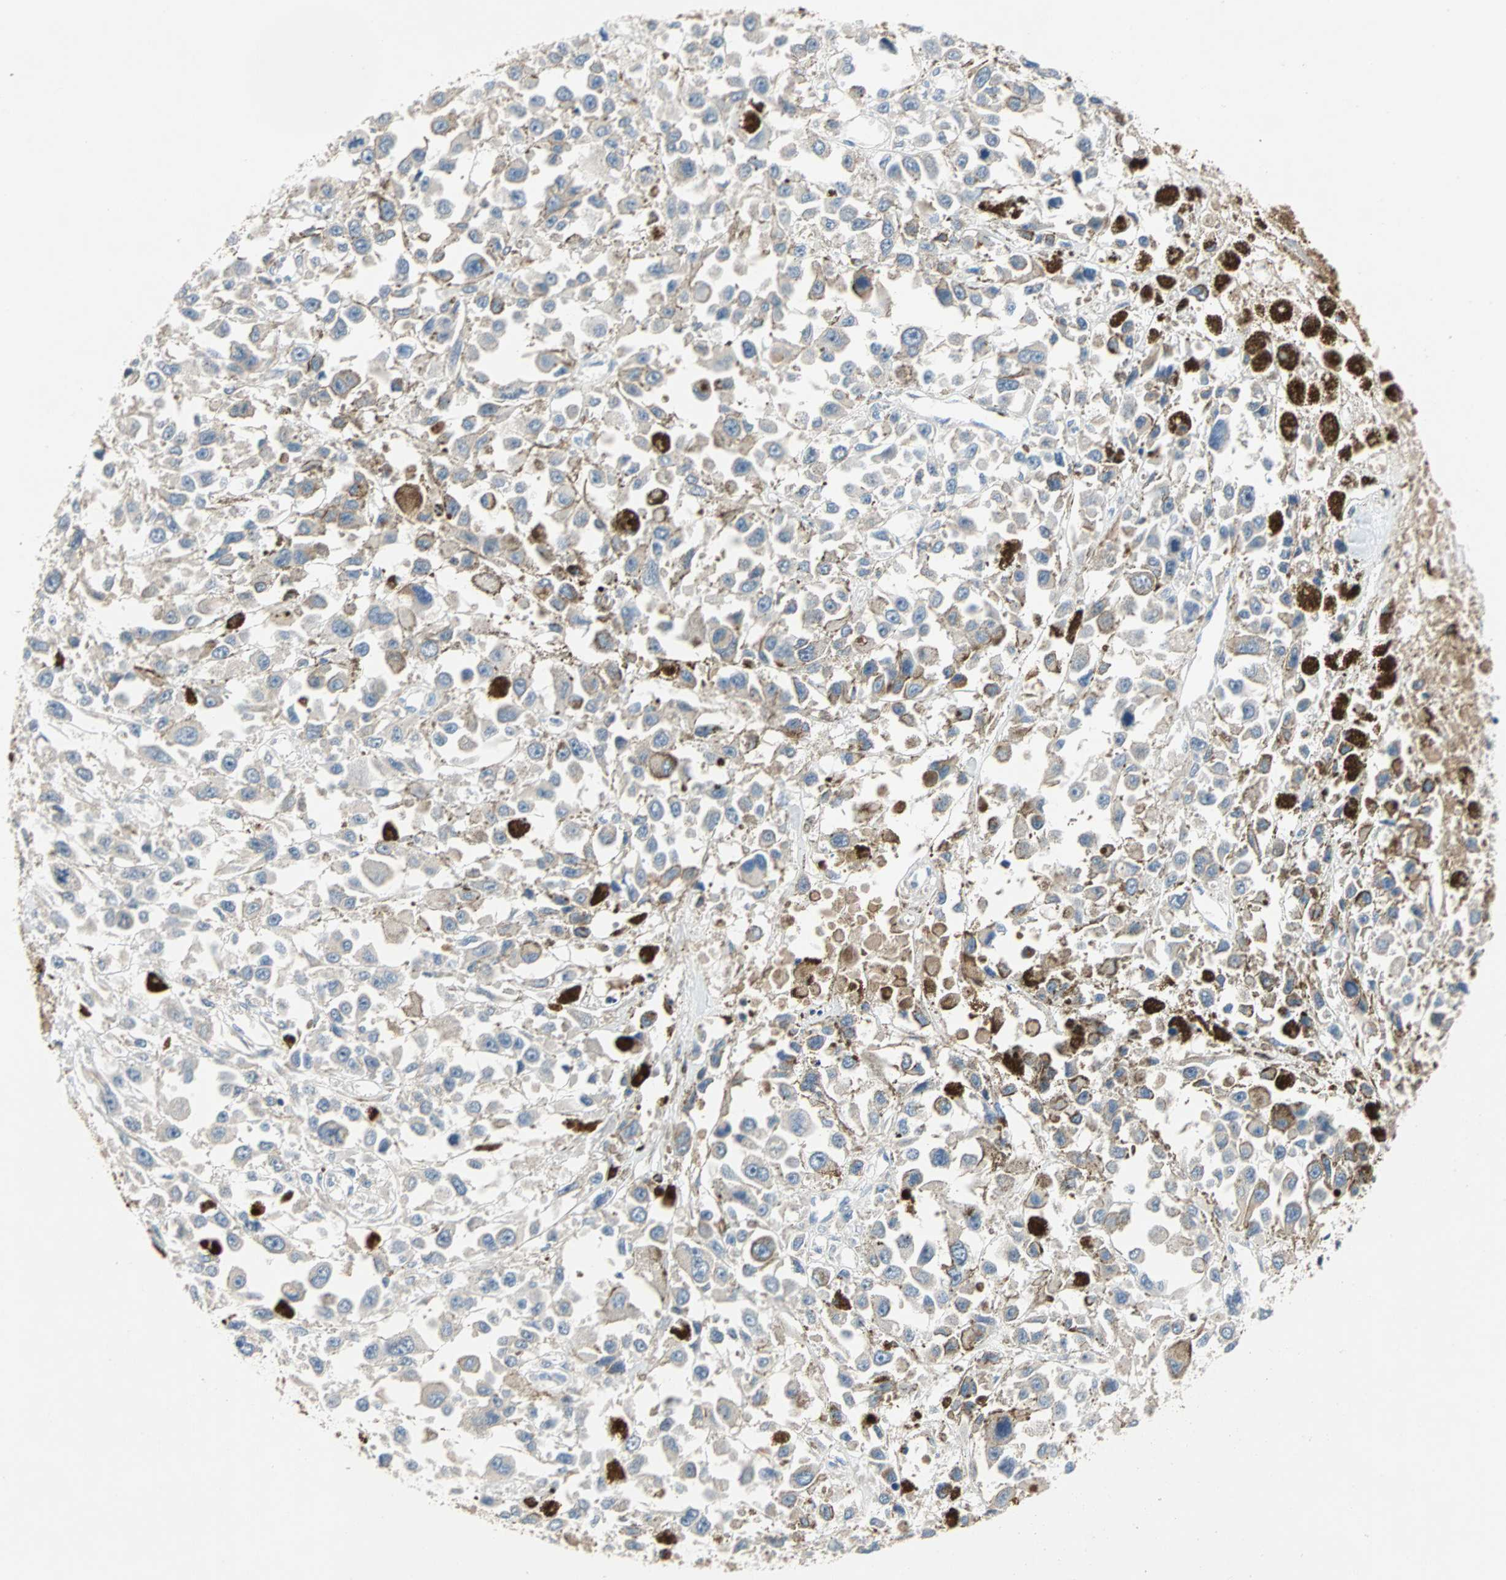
{"staining": {"intensity": "negative", "quantity": "none", "location": "none"}, "tissue": "melanoma", "cell_type": "Tumor cells", "image_type": "cancer", "snomed": [{"axis": "morphology", "description": "Malignant melanoma, Metastatic site"}, {"axis": "topography", "description": "Lymph node"}], "caption": "The histopathology image displays no significant expression in tumor cells of melanoma. (Immunohistochemistry, brightfield microscopy, high magnification).", "gene": "MAP4K1", "patient": {"sex": "male", "age": 59}}